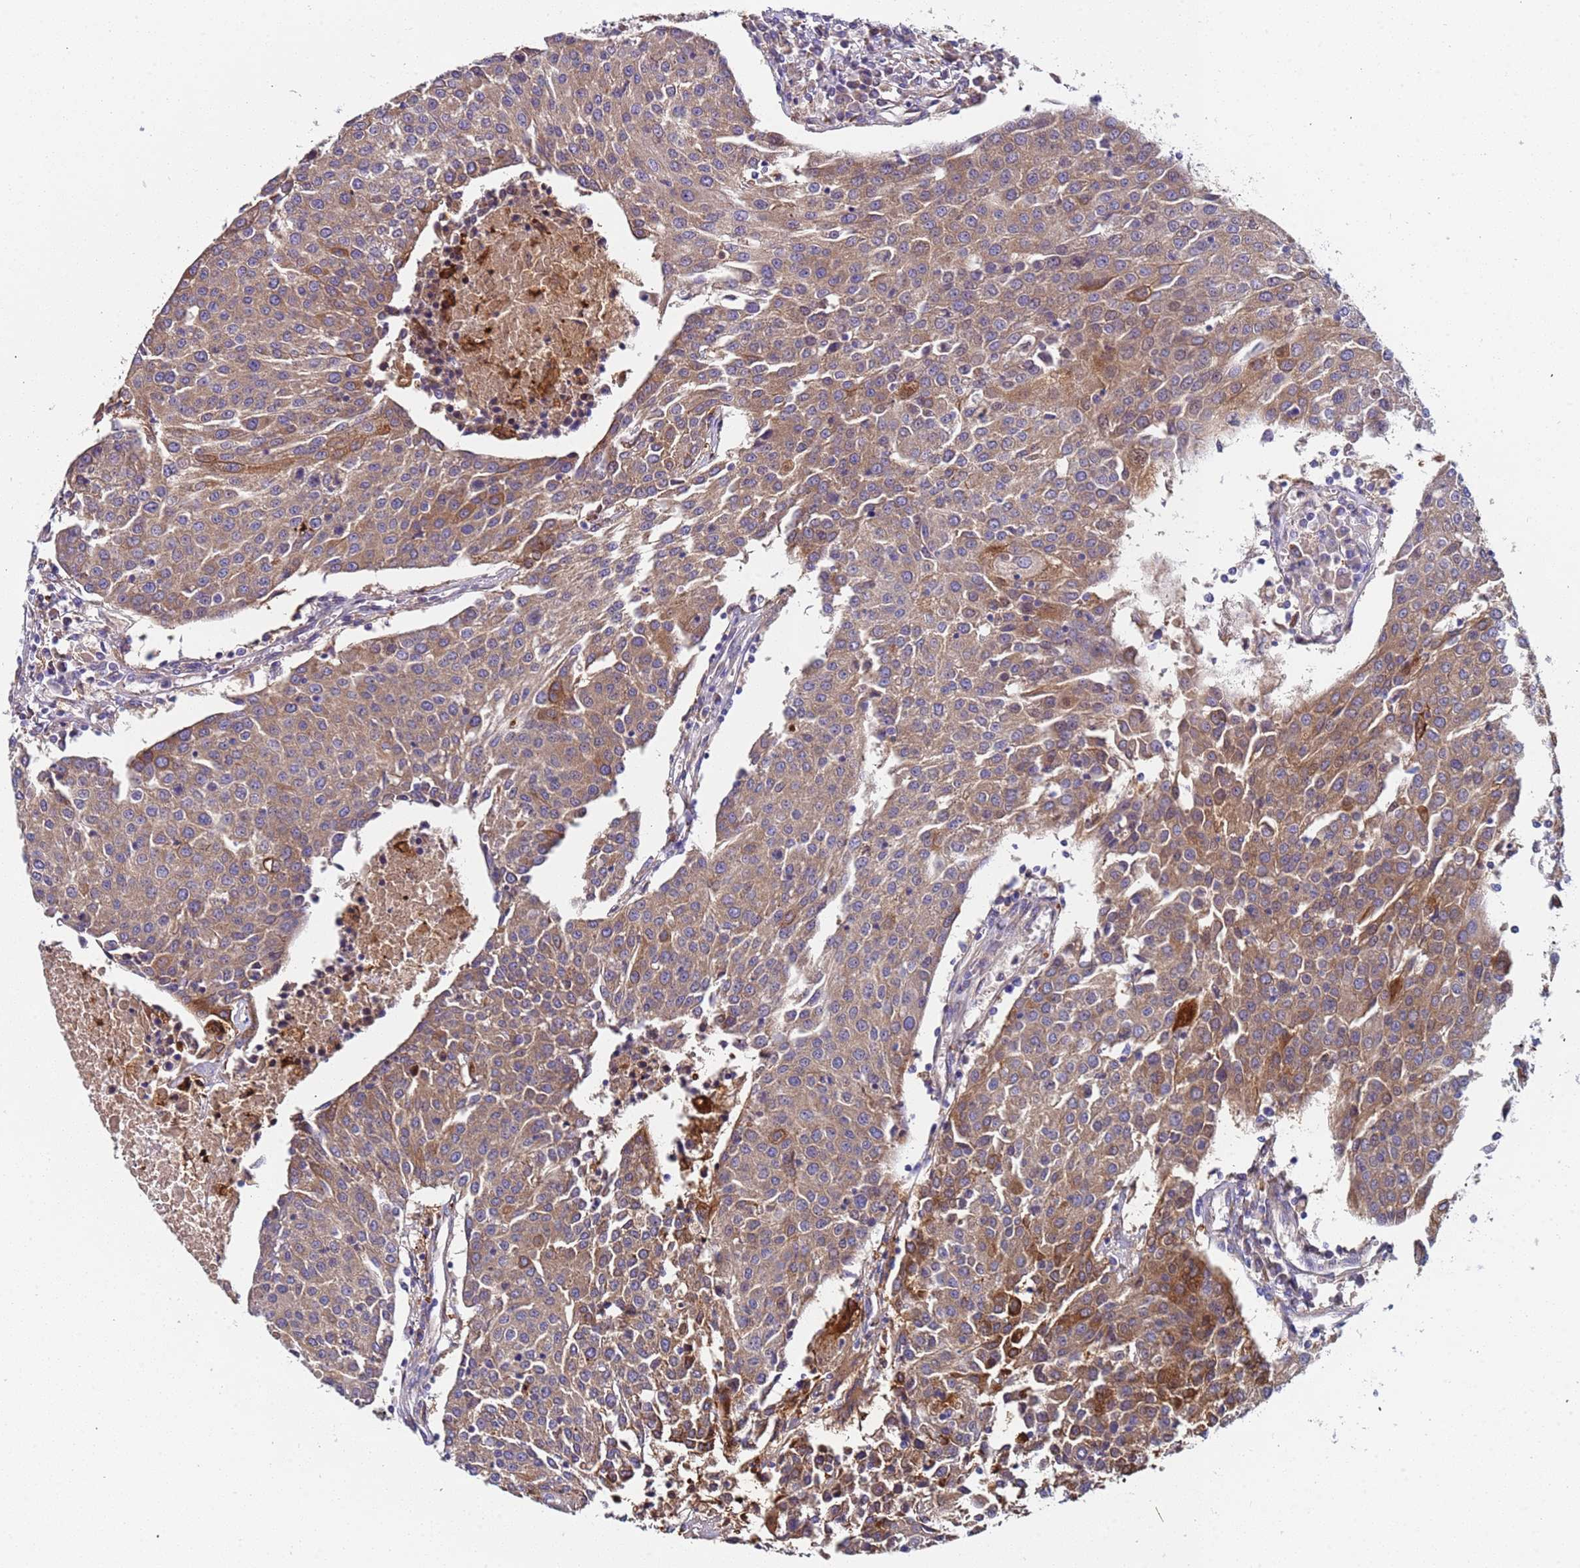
{"staining": {"intensity": "moderate", "quantity": "<25%", "location": "cytoplasmic/membranous"}, "tissue": "urothelial cancer", "cell_type": "Tumor cells", "image_type": "cancer", "snomed": [{"axis": "morphology", "description": "Urothelial carcinoma, High grade"}, {"axis": "topography", "description": "Urinary bladder"}], "caption": "High-power microscopy captured an IHC histopathology image of high-grade urothelial carcinoma, revealing moderate cytoplasmic/membranous positivity in approximately <25% of tumor cells. (DAB IHC with brightfield microscopy, high magnification).", "gene": "PAQR7", "patient": {"sex": "female", "age": 85}}